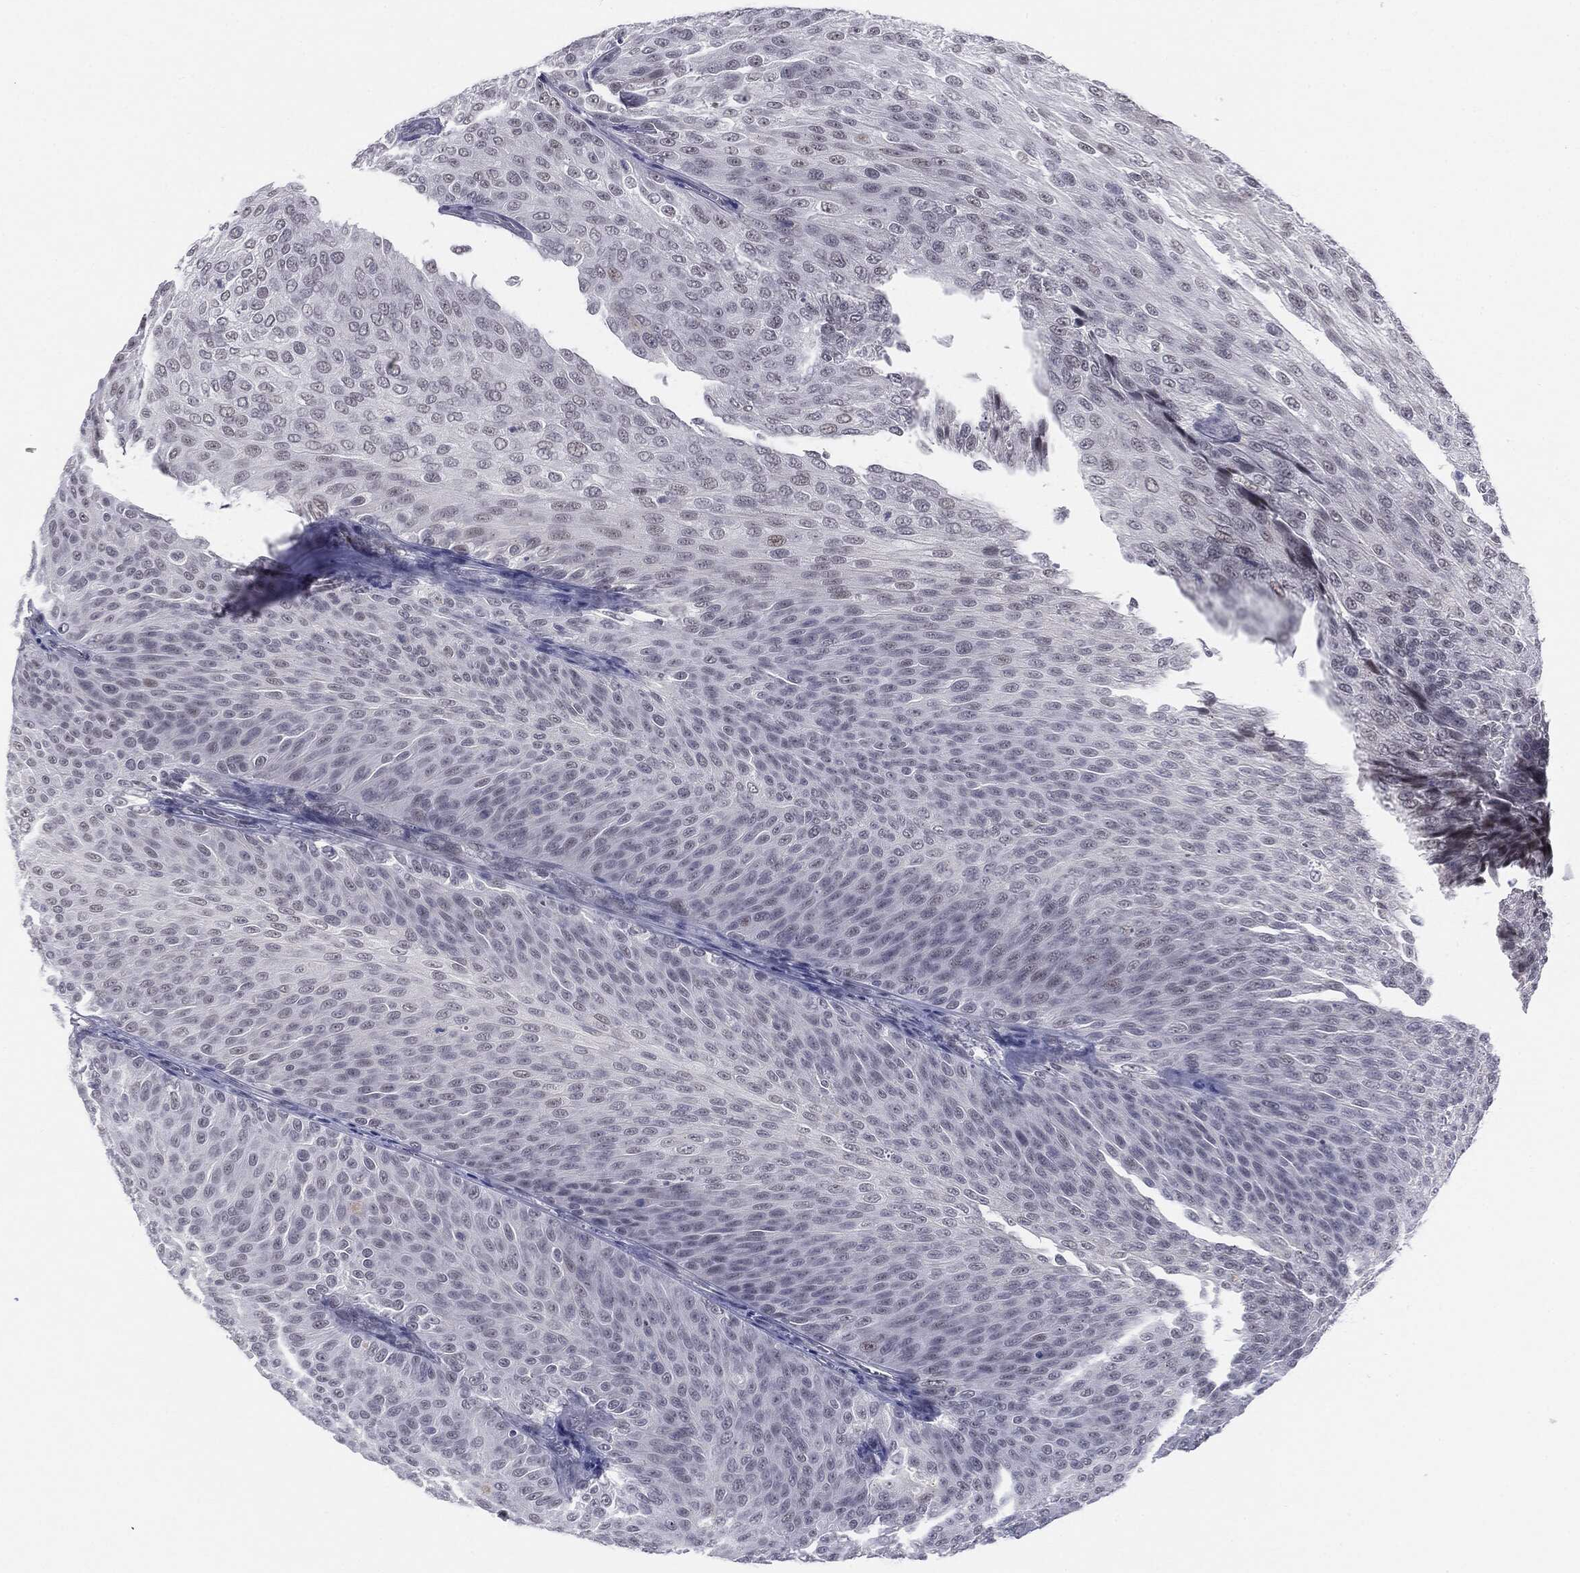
{"staining": {"intensity": "negative", "quantity": "none", "location": "none"}, "tissue": "urothelial cancer", "cell_type": "Tumor cells", "image_type": "cancer", "snomed": [{"axis": "morphology", "description": "Urothelial carcinoma, Low grade"}, {"axis": "topography", "description": "Ureter, NOS"}, {"axis": "topography", "description": "Urinary bladder"}], "caption": "Urothelial cancer was stained to show a protein in brown. There is no significant expression in tumor cells. (Immunohistochemistry (ihc), brightfield microscopy, high magnification).", "gene": "SLC5A5", "patient": {"sex": "male", "age": 78}}